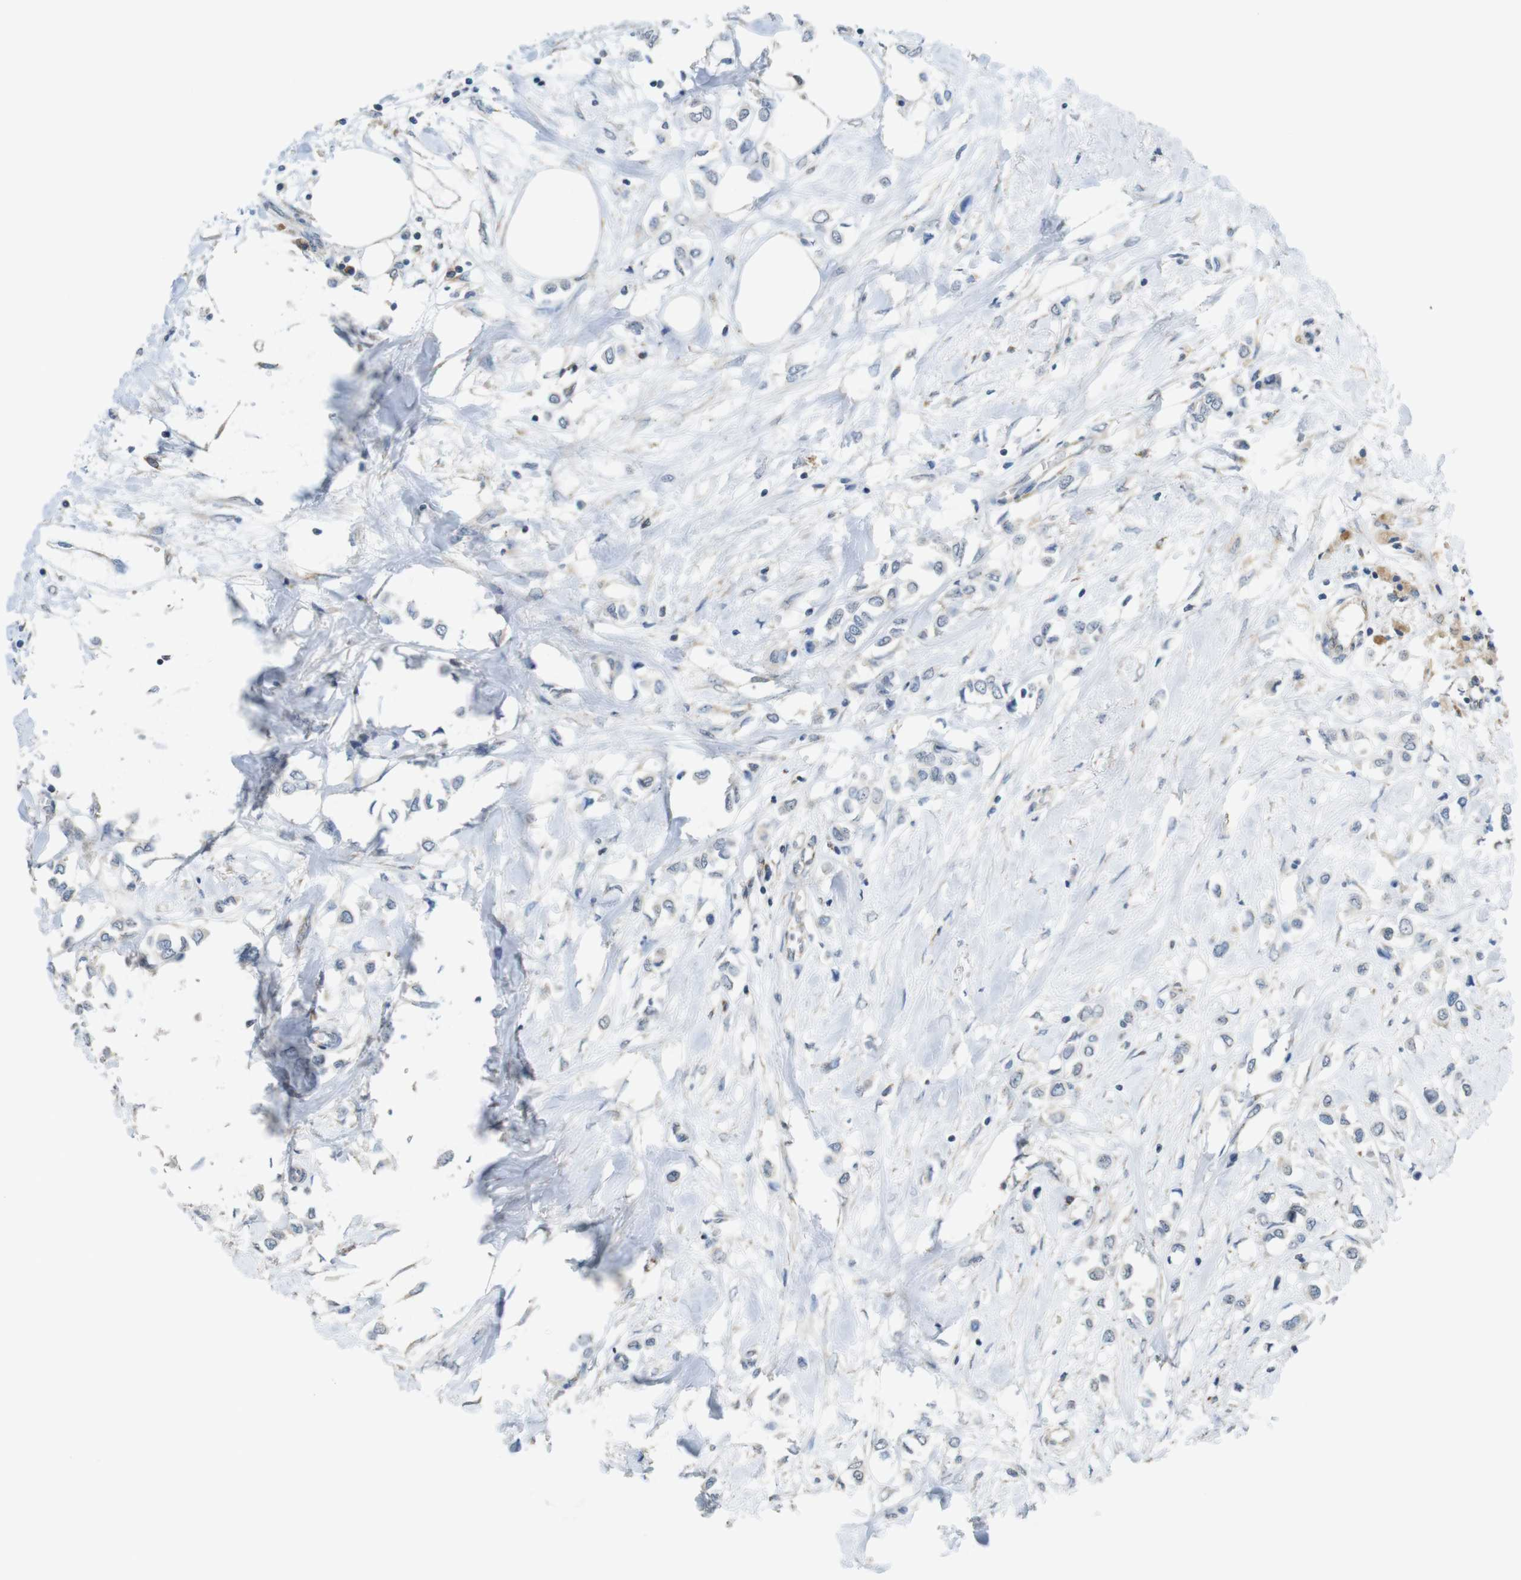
{"staining": {"intensity": "negative", "quantity": "none", "location": "none"}, "tissue": "breast cancer", "cell_type": "Tumor cells", "image_type": "cancer", "snomed": [{"axis": "morphology", "description": "Lobular carcinoma"}, {"axis": "topography", "description": "Breast"}], "caption": "This is a micrograph of immunohistochemistry staining of breast lobular carcinoma, which shows no expression in tumor cells. The staining is performed using DAB brown chromogen with nuclei counter-stained in using hematoxylin.", "gene": "CALHM2", "patient": {"sex": "female", "age": 51}}